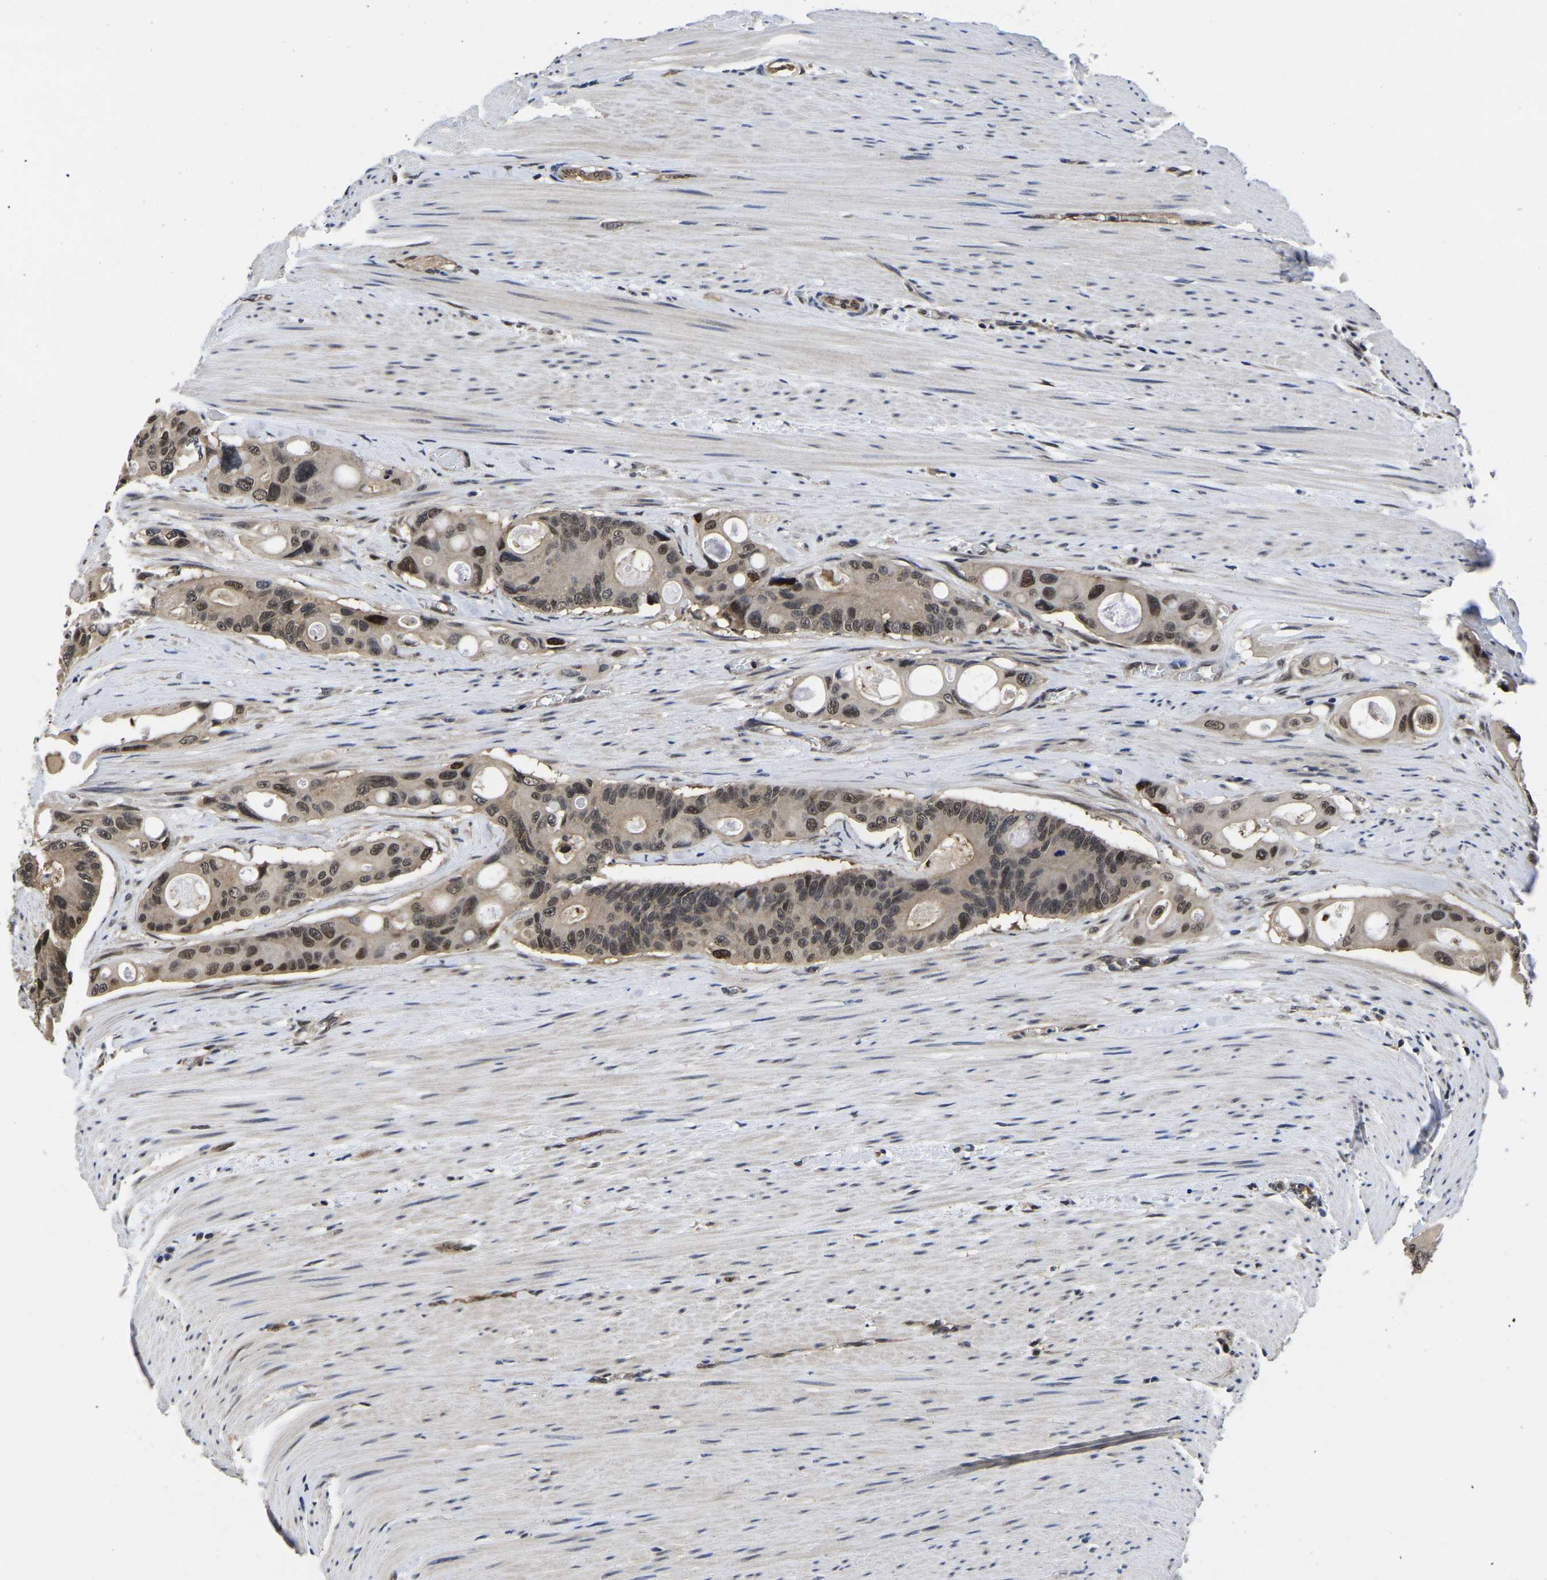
{"staining": {"intensity": "moderate", "quantity": ">75%", "location": "cytoplasmic/membranous,nuclear"}, "tissue": "colorectal cancer", "cell_type": "Tumor cells", "image_type": "cancer", "snomed": [{"axis": "morphology", "description": "Adenocarcinoma, NOS"}, {"axis": "topography", "description": "Colon"}], "caption": "Moderate cytoplasmic/membranous and nuclear protein expression is present in approximately >75% of tumor cells in colorectal adenocarcinoma. (brown staining indicates protein expression, while blue staining denotes nuclei).", "gene": "MCOLN2", "patient": {"sex": "female", "age": 57}}